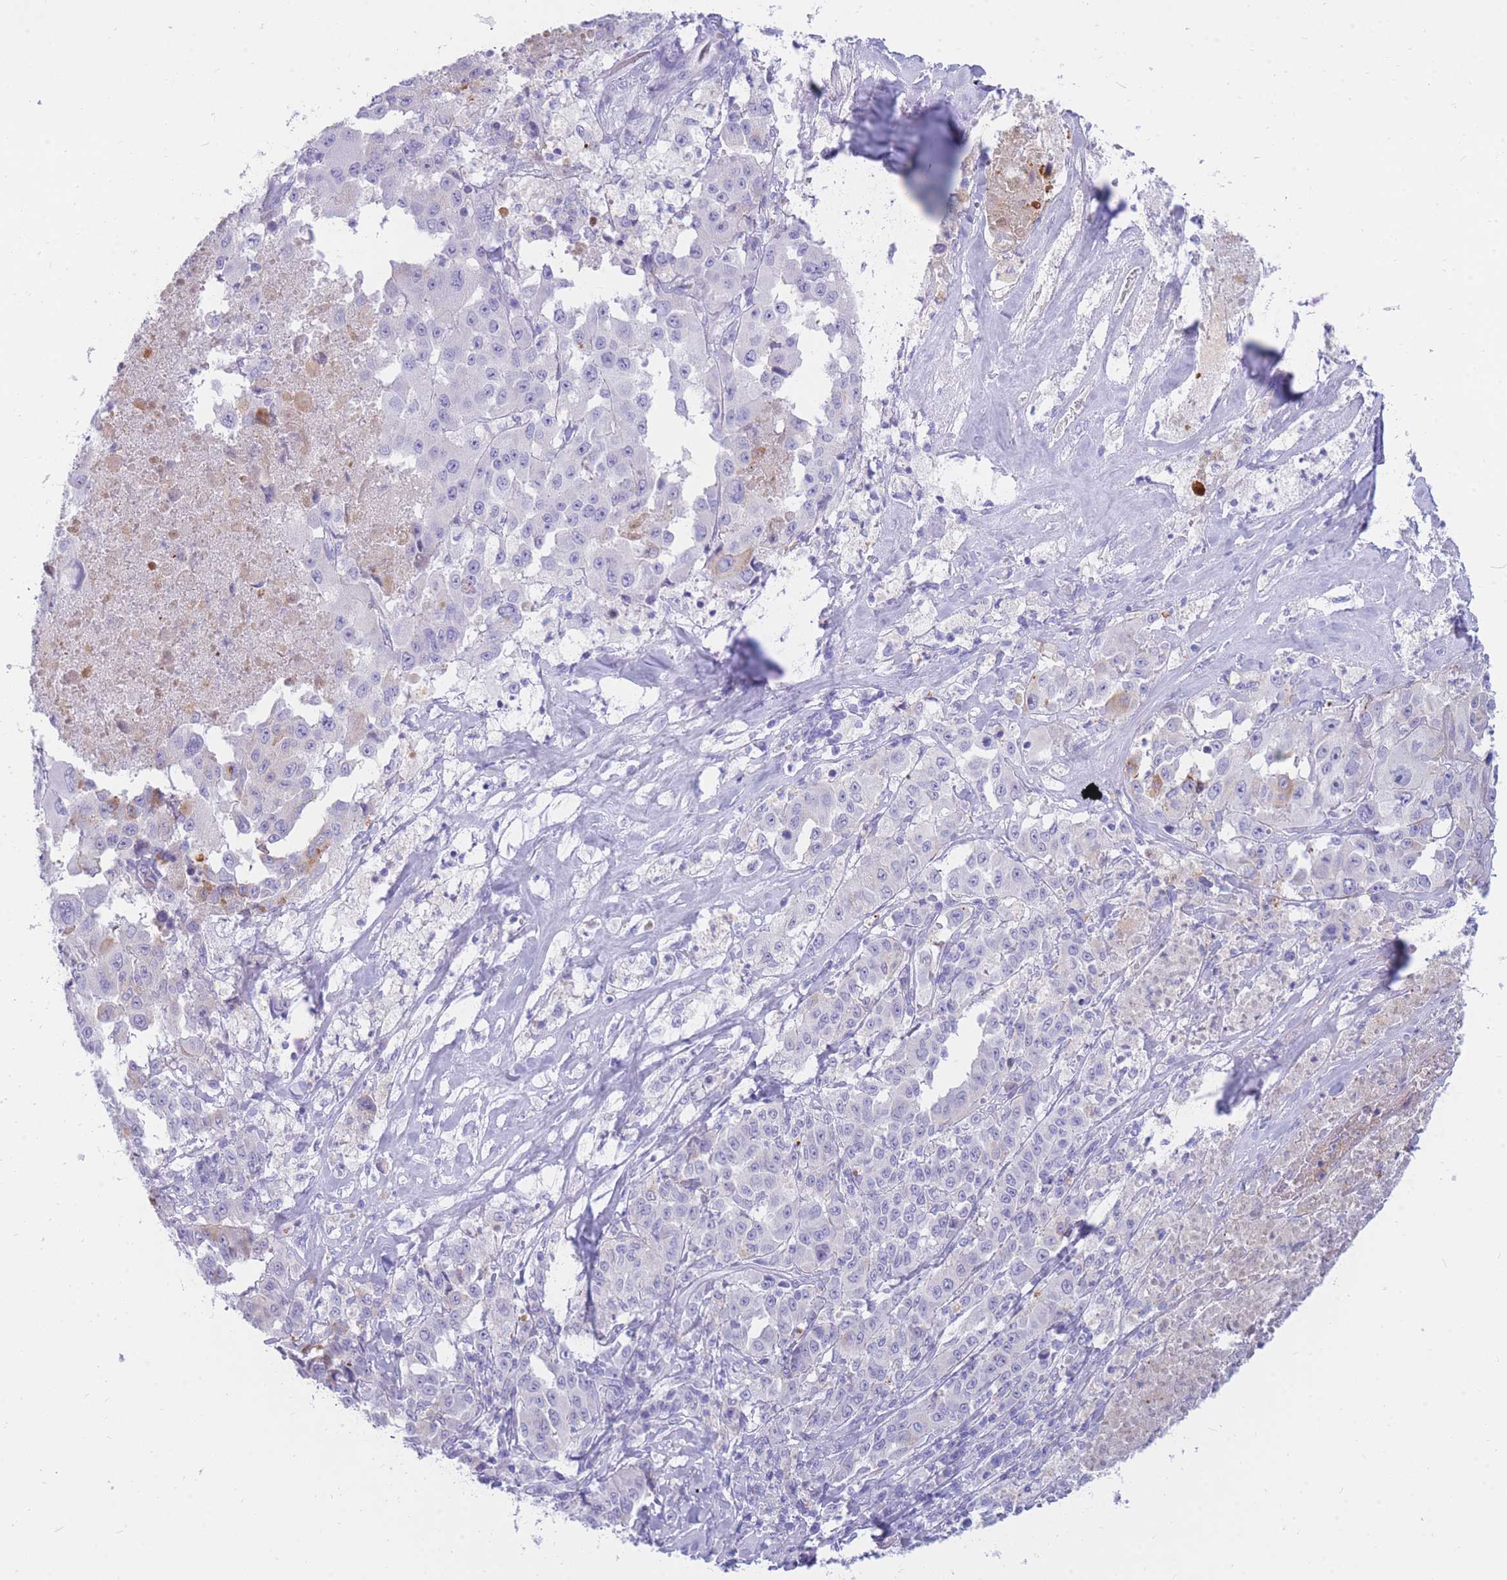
{"staining": {"intensity": "moderate", "quantity": "<25%", "location": "cytoplasmic/membranous"}, "tissue": "melanoma", "cell_type": "Tumor cells", "image_type": "cancer", "snomed": [{"axis": "morphology", "description": "Malignant melanoma, Metastatic site"}, {"axis": "topography", "description": "Lymph node"}], "caption": "About <25% of tumor cells in human melanoma exhibit moderate cytoplasmic/membranous protein positivity as visualized by brown immunohistochemical staining.", "gene": "NKX1-2", "patient": {"sex": "male", "age": 62}}